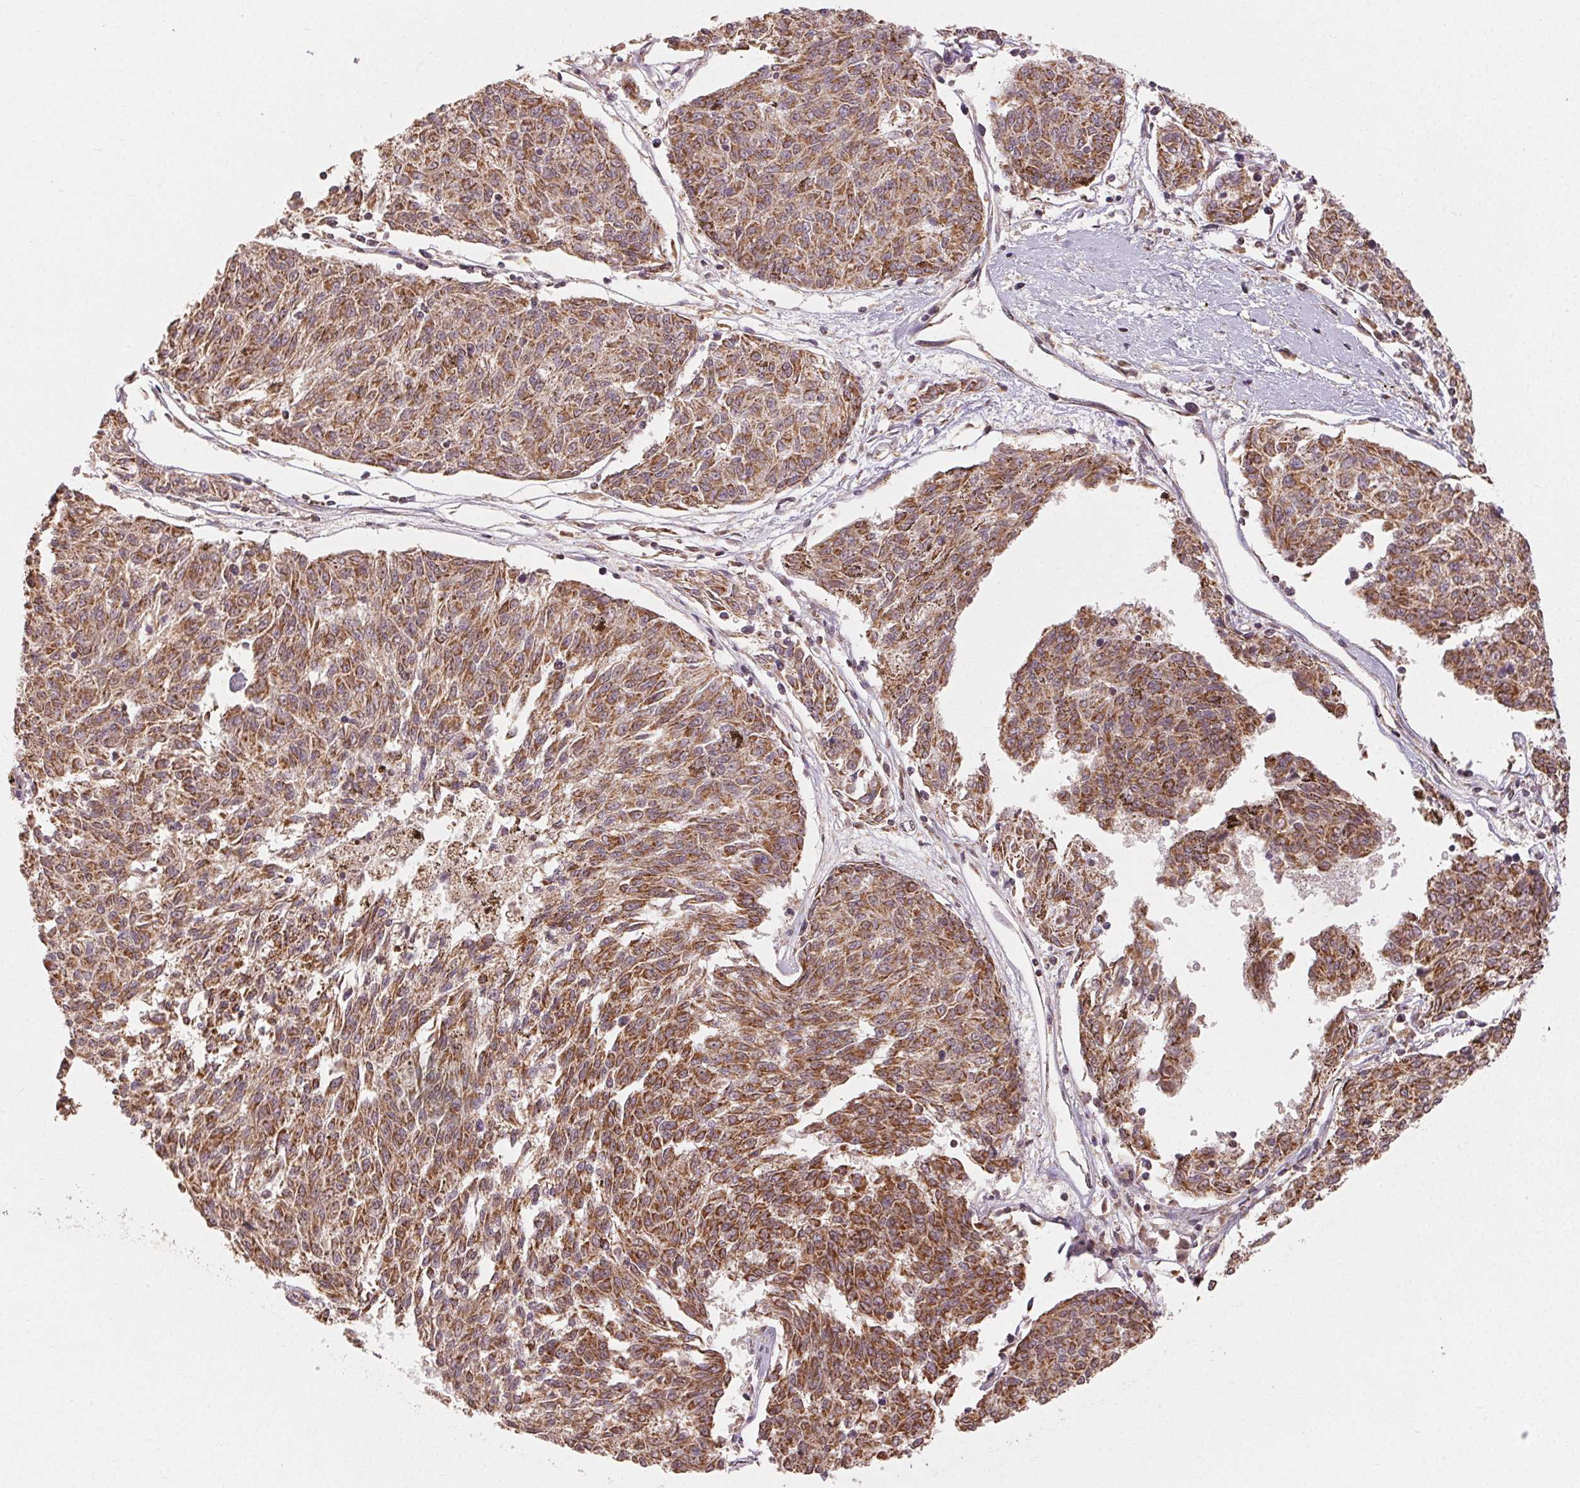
{"staining": {"intensity": "moderate", "quantity": ">75%", "location": "cytoplasmic/membranous"}, "tissue": "melanoma", "cell_type": "Tumor cells", "image_type": "cancer", "snomed": [{"axis": "morphology", "description": "Malignant melanoma, NOS"}, {"axis": "topography", "description": "Skin"}], "caption": "Moderate cytoplasmic/membranous expression is seen in approximately >75% of tumor cells in melanoma.", "gene": "CLASP1", "patient": {"sex": "female", "age": 72}}